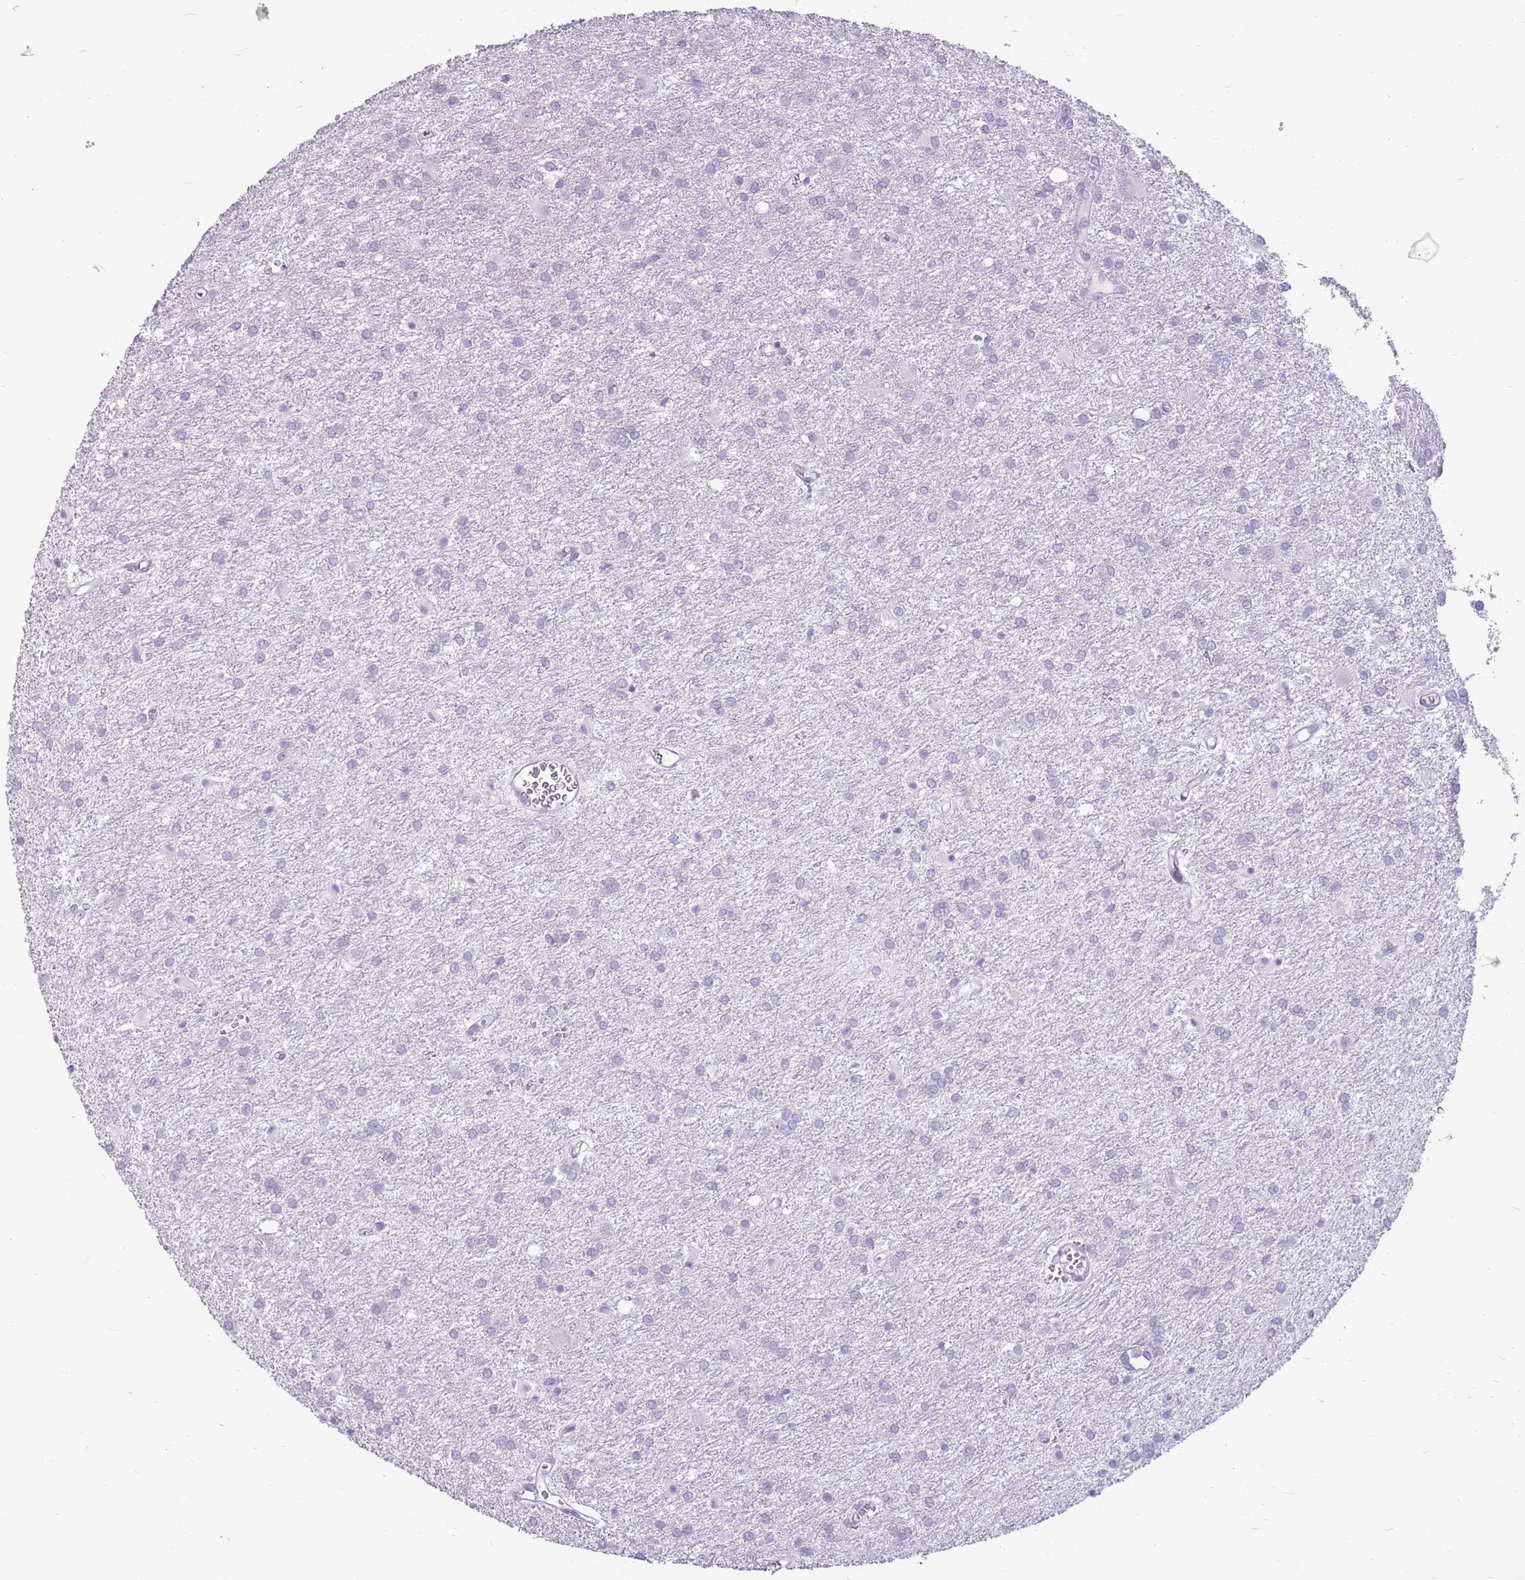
{"staining": {"intensity": "negative", "quantity": "none", "location": "none"}, "tissue": "glioma", "cell_type": "Tumor cells", "image_type": "cancer", "snomed": [{"axis": "morphology", "description": "Glioma, malignant, High grade"}, {"axis": "topography", "description": "Brain"}], "caption": "Glioma stained for a protein using immunohistochemistry (IHC) displays no positivity tumor cells.", "gene": "ZNF425", "patient": {"sex": "female", "age": 50}}